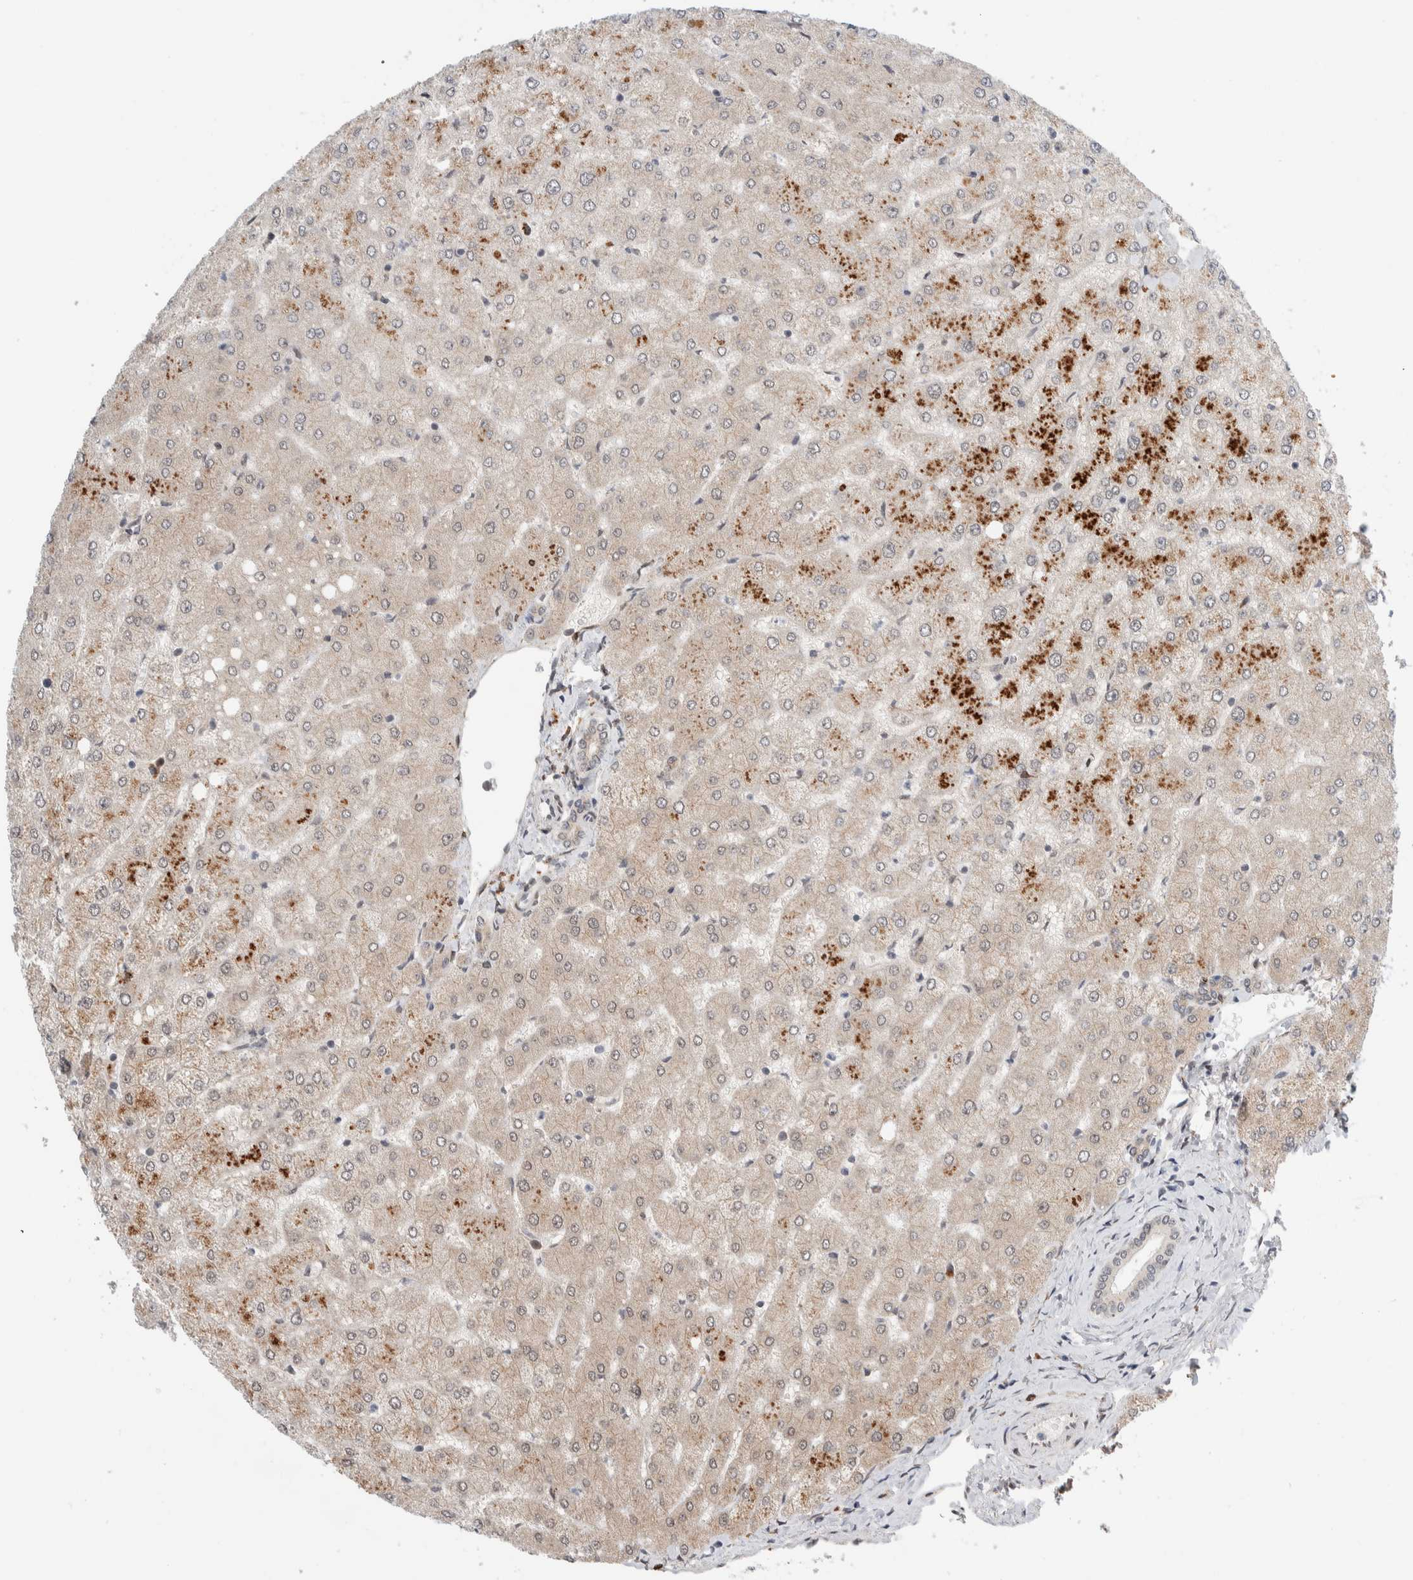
{"staining": {"intensity": "weak", "quantity": "25%-75%", "location": "cytoplasmic/membranous"}, "tissue": "liver", "cell_type": "Cholangiocytes", "image_type": "normal", "snomed": [{"axis": "morphology", "description": "Normal tissue, NOS"}, {"axis": "topography", "description": "Liver"}], "caption": "Immunohistochemistry (IHC) photomicrograph of benign human liver stained for a protein (brown), which displays low levels of weak cytoplasmic/membranous positivity in approximately 25%-75% of cholangiocytes.", "gene": "TNRC18", "patient": {"sex": "female", "age": 54}}